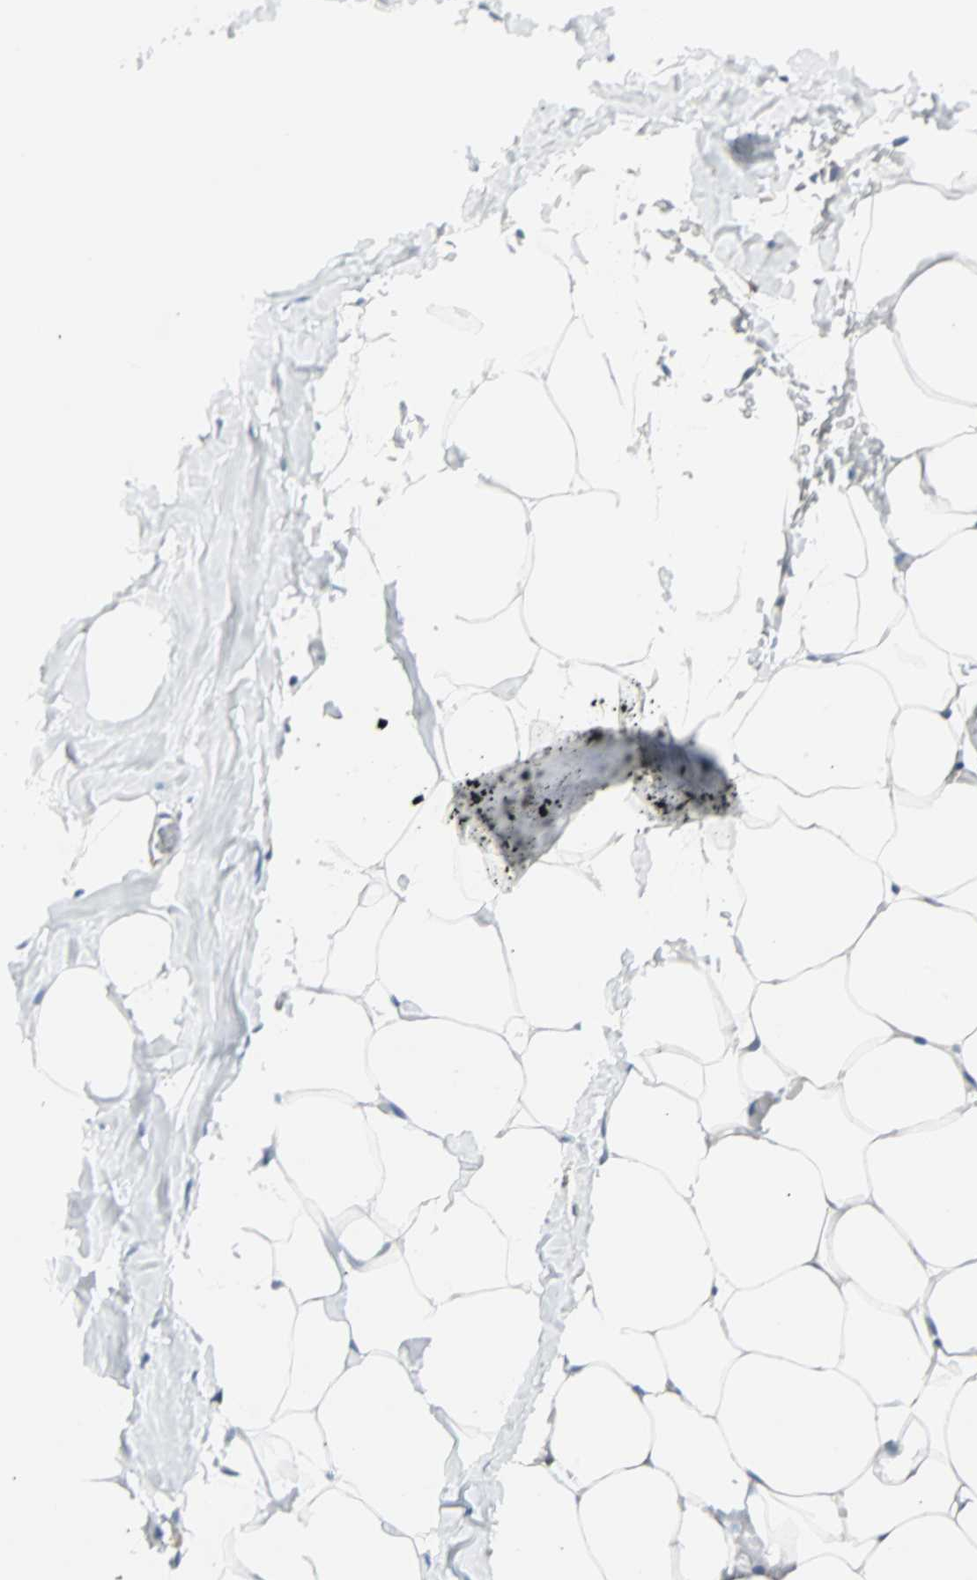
{"staining": {"intensity": "negative", "quantity": "none", "location": "none"}, "tissue": "adipose tissue", "cell_type": "Adipocytes", "image_type": "normal", "snomed": [{"axis": "morphology", "description": "Normal tissue, NOS"}, {"axis": "topography", "description": "Breast"}, {"axis": "topography", "description": "Adipose tissue"}], "caption": "An IHC histopathology image of unremarkable adipose tissue is shown. There is no staining in adipocytes of adipose tissue. (Stains: DAB IHC with hematoxylin counter stain, Microscopy: brightfield microscopy at high magnification).", "gene": "VPS9D1", "patient": {"sex": "female", "age": 25}}